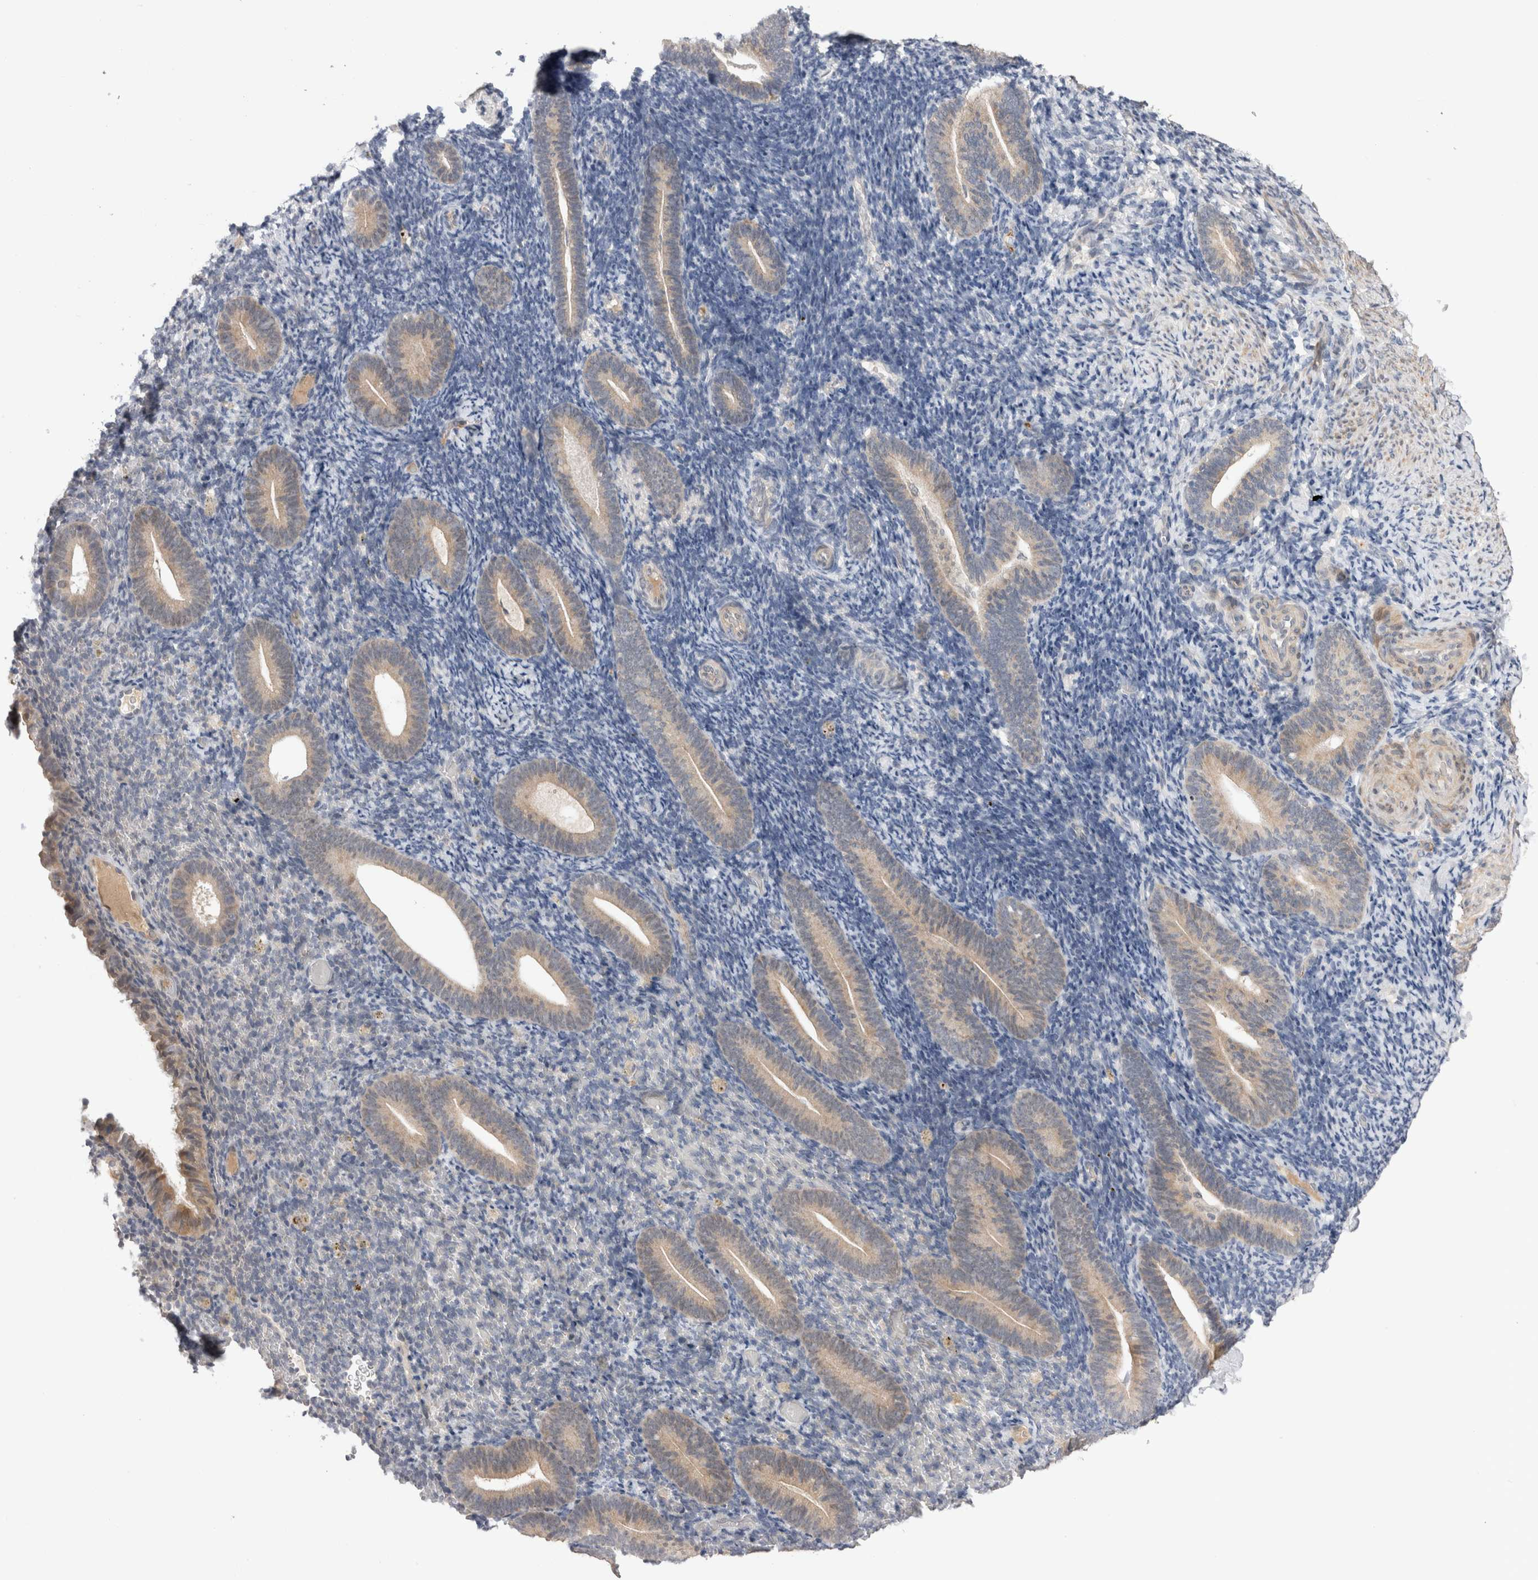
{"staining": {"intensity": "negative", "quantity": "none", "location": "none"}, "tissue": "endometrium", "cell_type": "Cells in endometrial stroma", "image_type": "normal", "snomed": [{"axis": "morphology", "description": "Normal tissue, NOS"}, {"axis": "topography", "description": "Endometrium"}], "caption": "The IHC image has no significant expression in cells in endometrial stroma of endometrium. (DAB (3,3'-diaminobenzidine) immunohistochemistry (IHC) with hematoxylin counter stain).", "gene": "CRYBG1", "patient": {"sex": "female", "age": 51}}